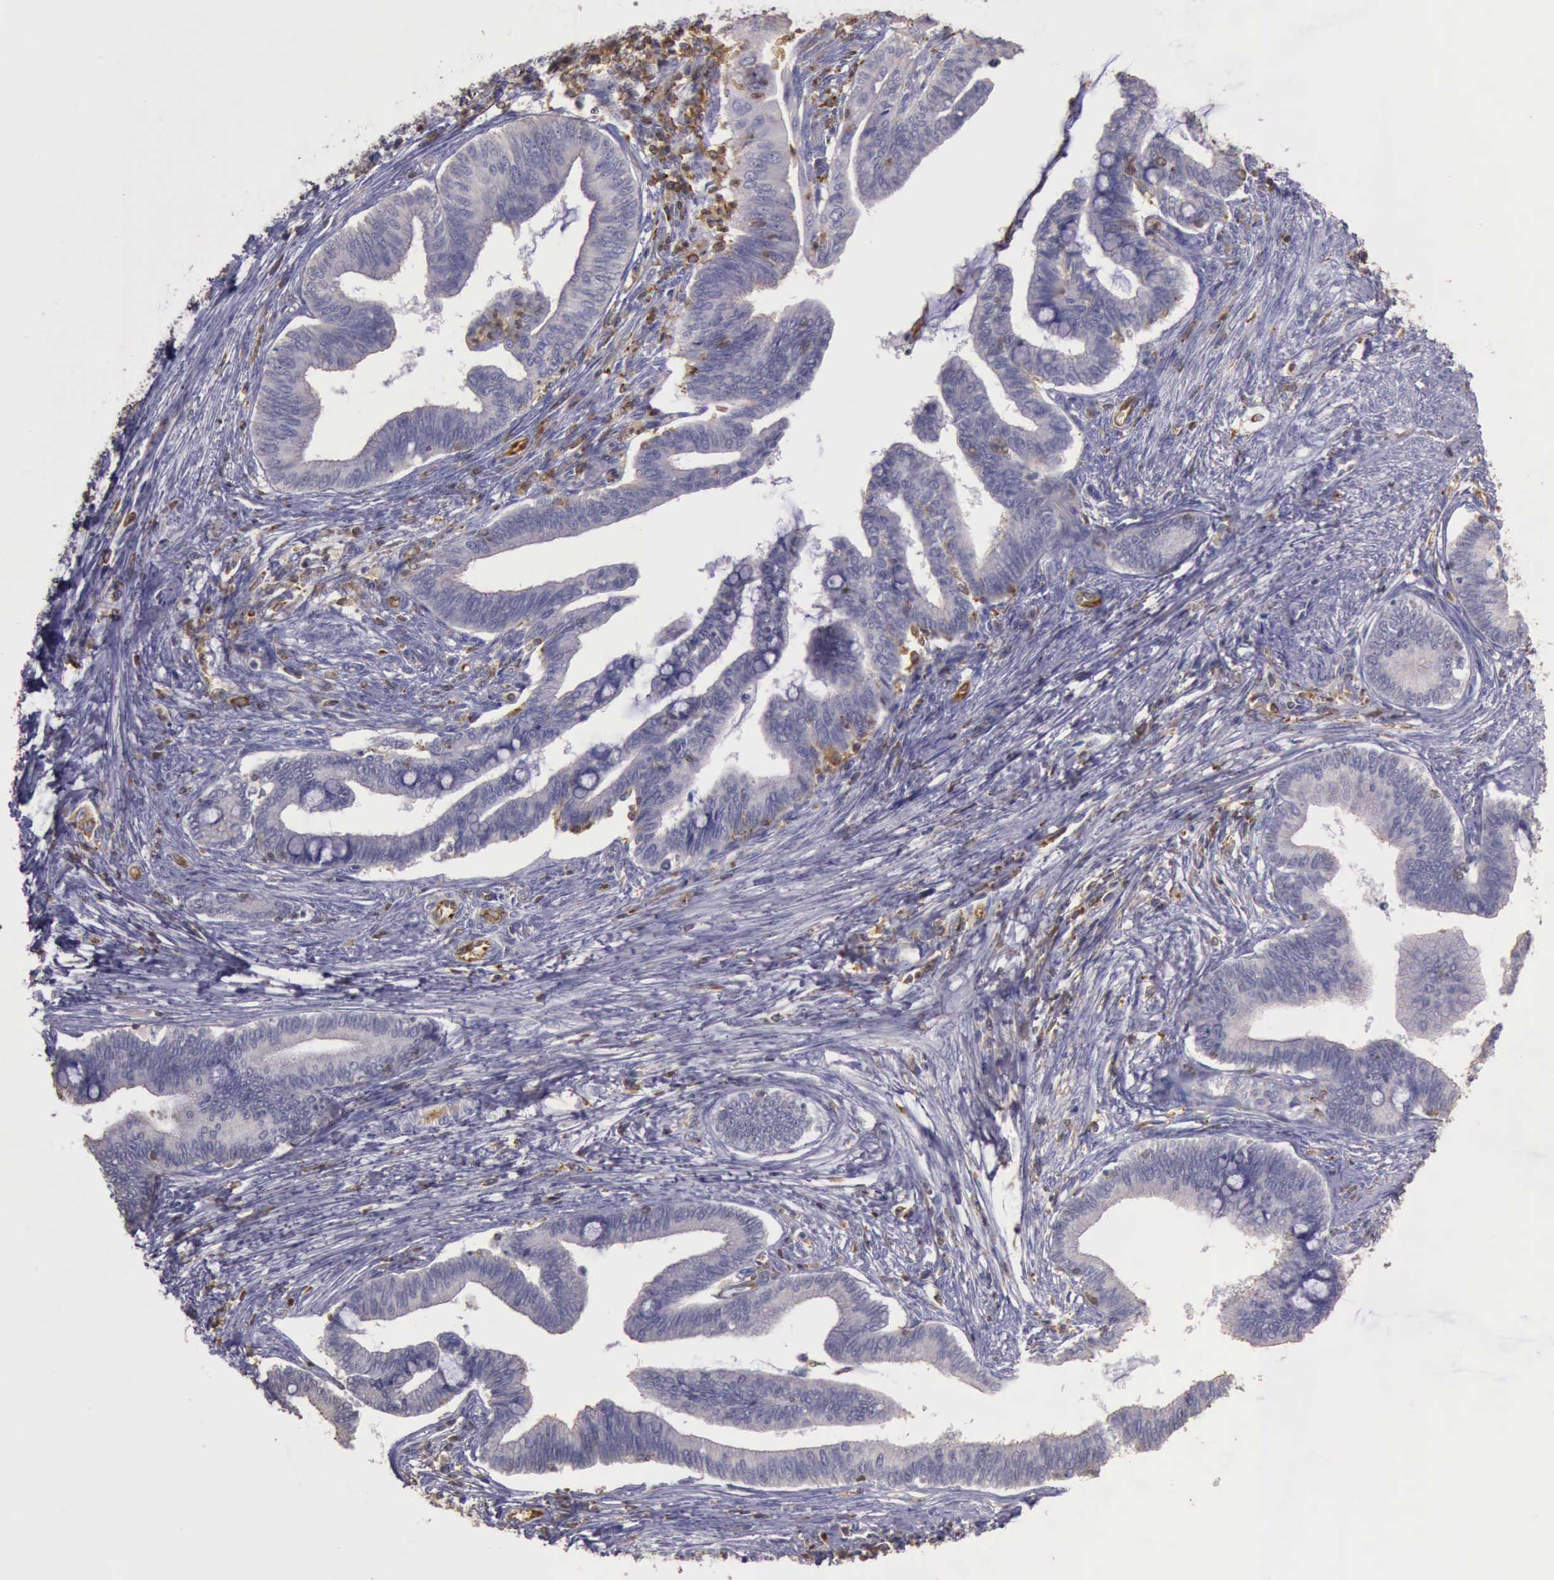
{"staining": {"intensity": "negative", "quantity": "none", "location": "none"}, "tissue": "cervical cancer", "cell_type": "Tumor cells", "image_type": "cancer", "snomed": [{"axis": "morphology", "description": "Adenocarcinoma, NOS"}, {"axis": "topography", "description": "Cervix"}], "caption": "Immunohistochemistry photomicrograph of neoplastic tissue: cervical cancer stained with DAB reveals no significant protein staining in tumor cells. (DAB IHC with hematoxylin counter stain).", "gene": "ARHGAP4", "patient": {"sex": "female", "age": 36}}